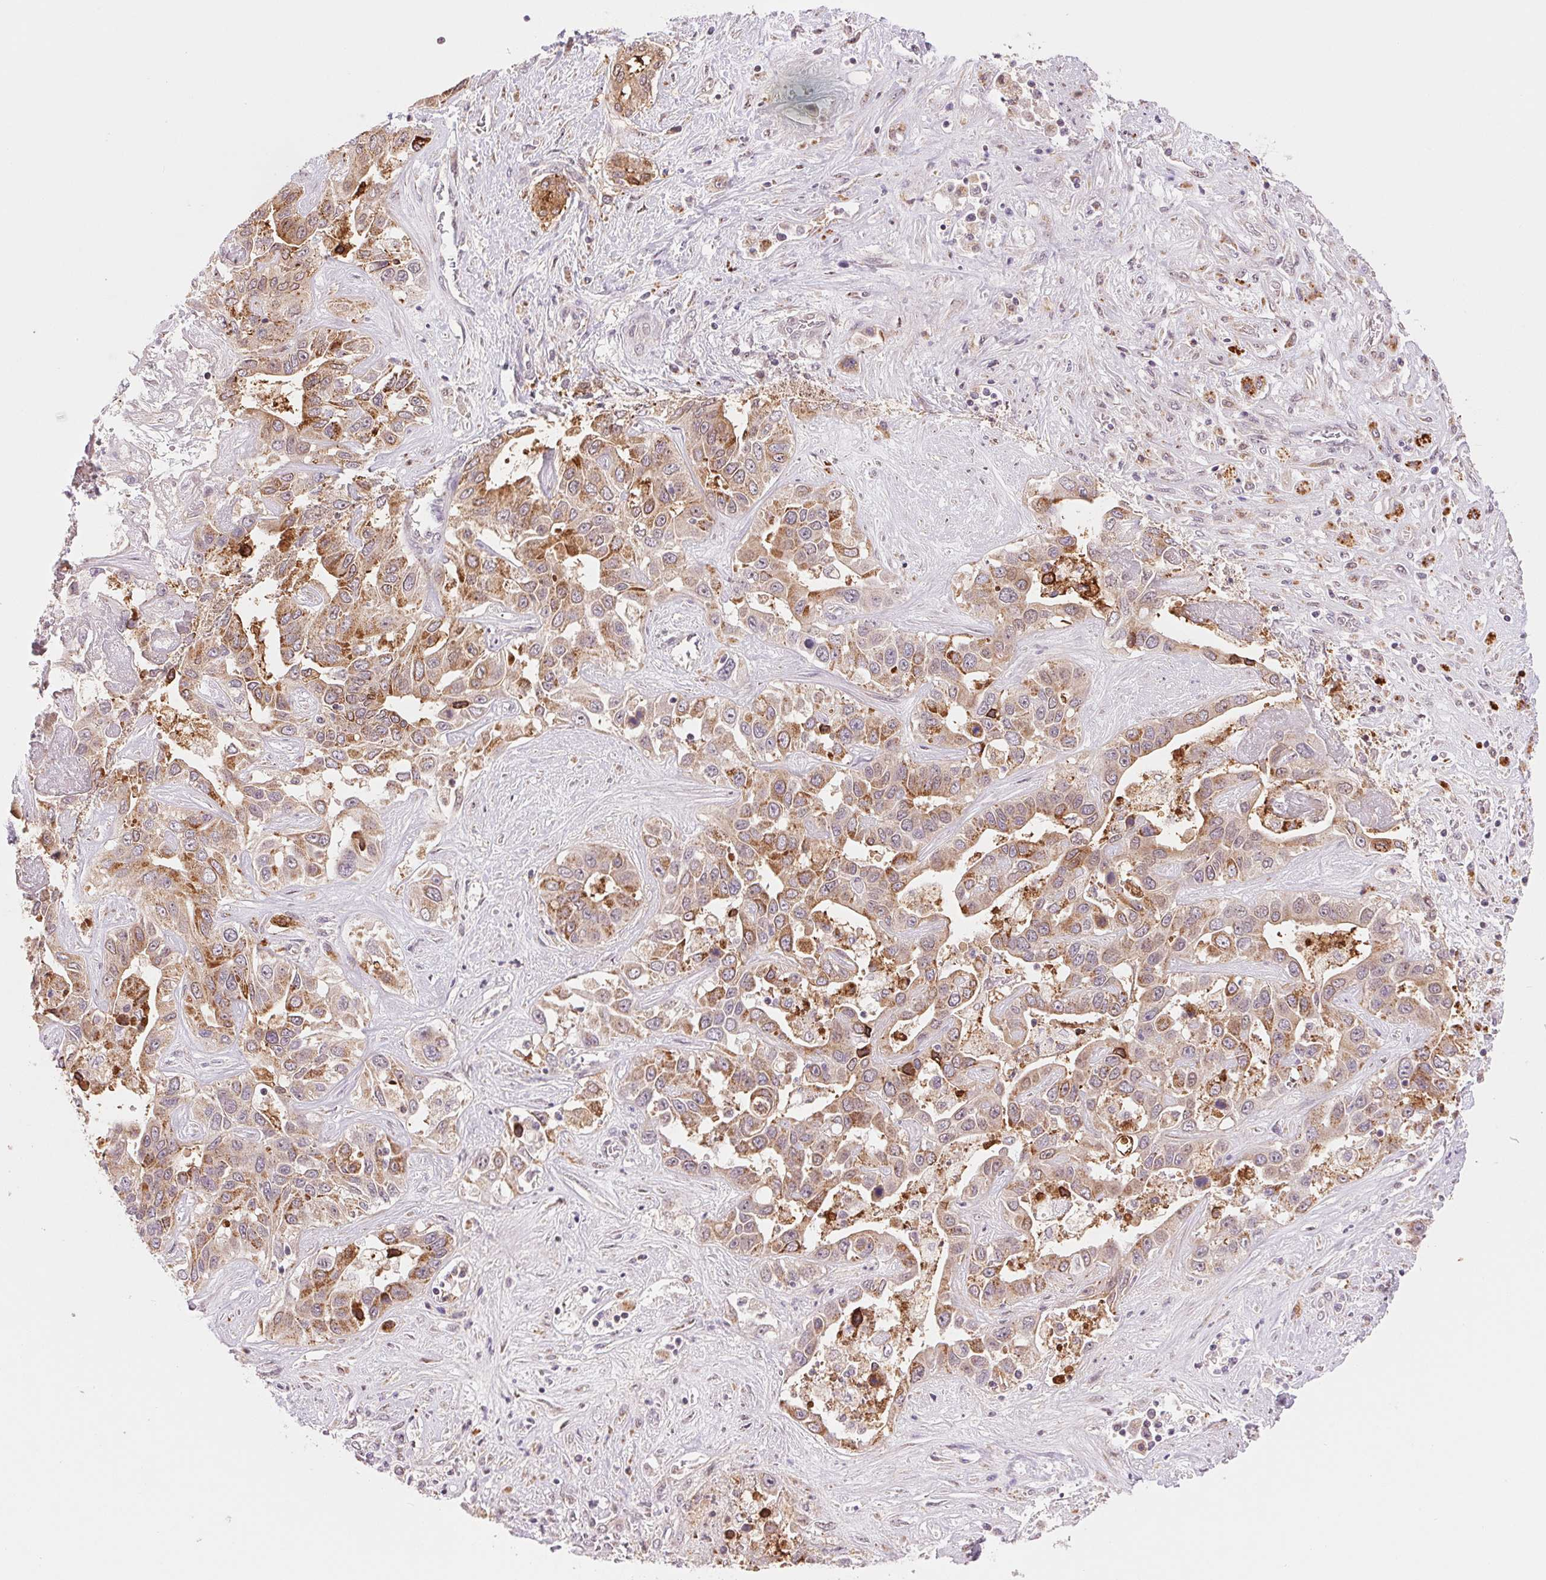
{"staining": {"intensity": "moderate", "quantity": ">75%", "location": "cytoplasmic/membranous"}, "tissue": "liver cancer", "cell_type": "Tumor cells", "image_type": "cancer", "snomed": [{"axis": "morphology", "description": "Cholangiocarcinoma"}, {"axis": "topography", "description": "Liver"}], "caption": "Moderate cytoplasmic/membranous positivity is present in about >75% of tumor cells in cholangiocarcinoma (liver). The protein of interest is stained brown, and the nuclei are stained in blue (DAB IHC with brightfield microscopy, high magnification).", "gene": "ARHGAP32", "patient": {"sex": "female", "age": 52}}